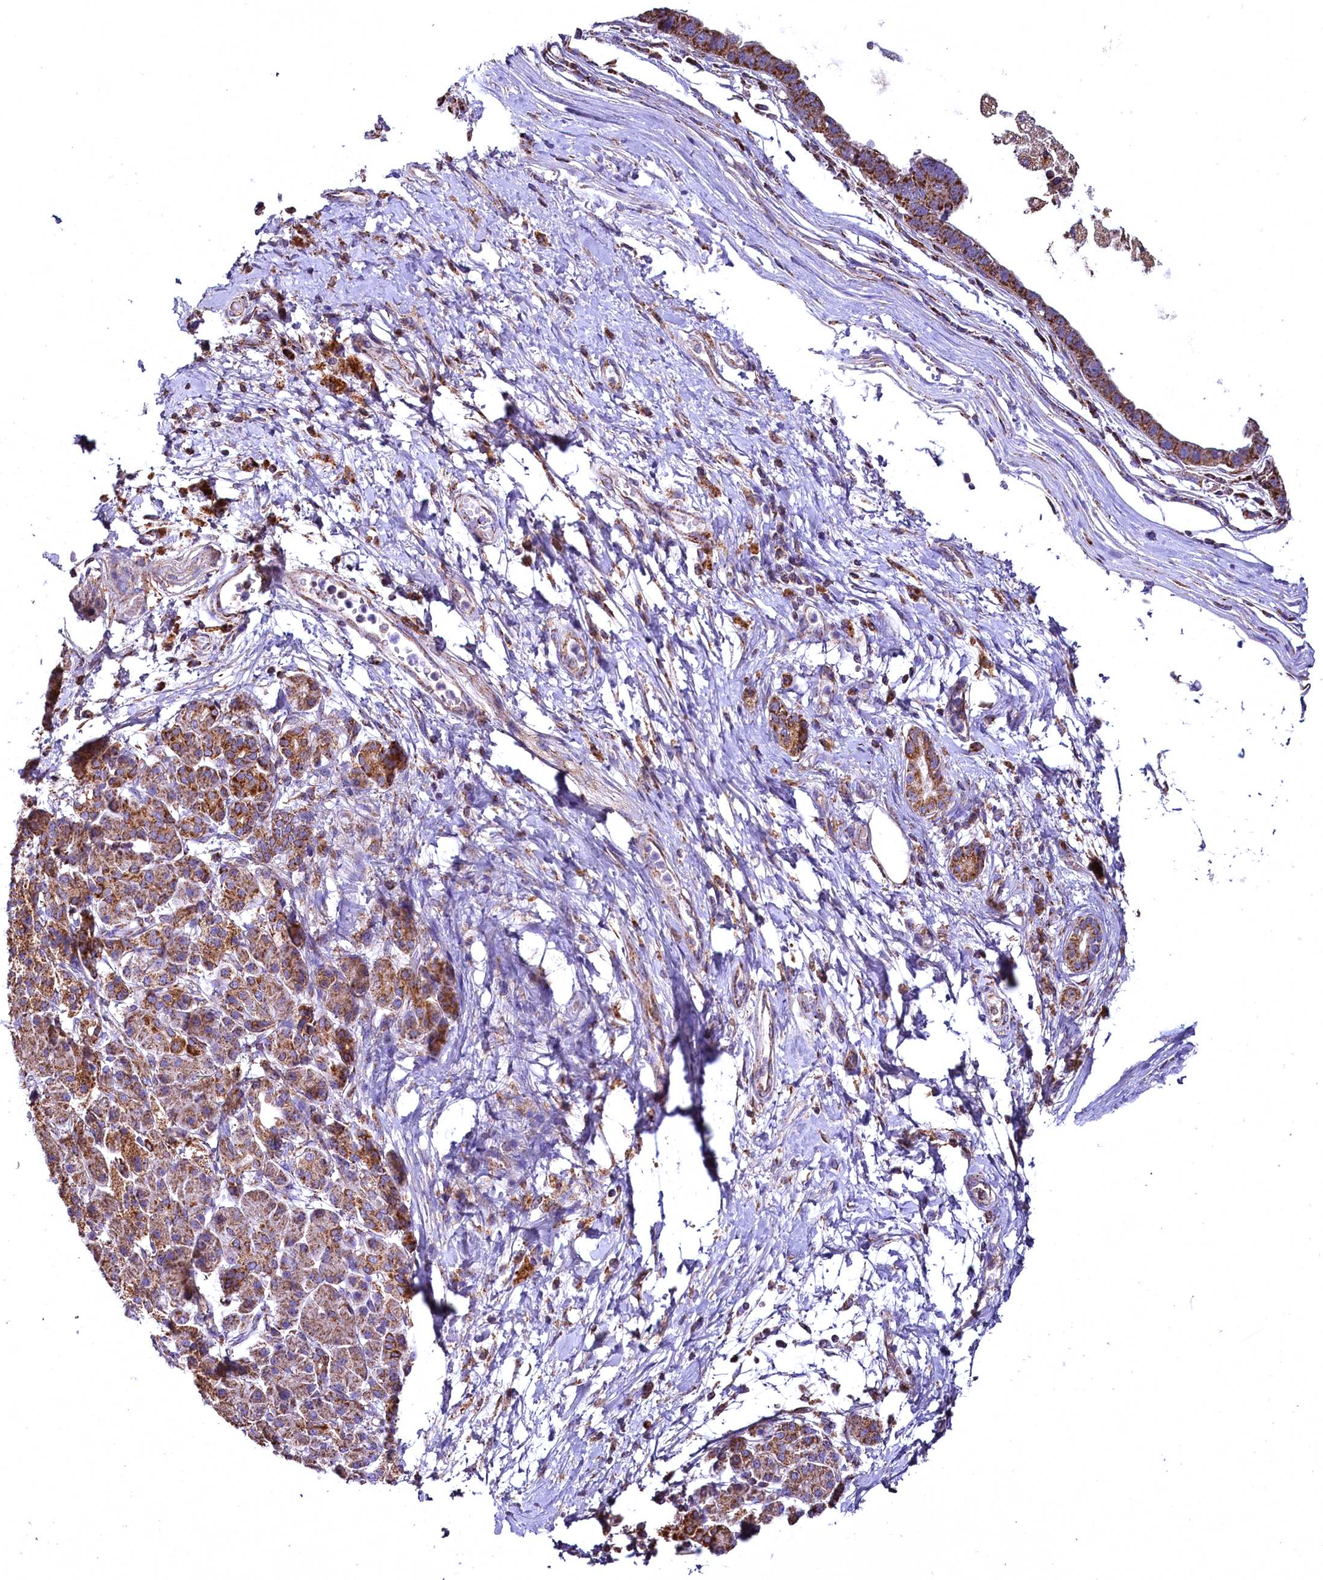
{"staining": {"intensity": "moderate", "quantity": ">75%", "location": "cytoplasmic/membranous"}, "tissue": "pancreatic cancer", "cell_type": "Tumor cells", "image_type": "cancer", "snomed": [{"axis": "morphology", "description": "Adenocarcinoma, NOS"}, {"axis": "topography", "description": "Pancreas"}], "caption": "Pancreatic cancer was stained to show a protein in brown. There is medium levels of moderate cytoplasmic/membranous positivity in about >75% of tumor cells.", "gene": "NUDT15", "patient": {"sex": "female", "age": 61}}